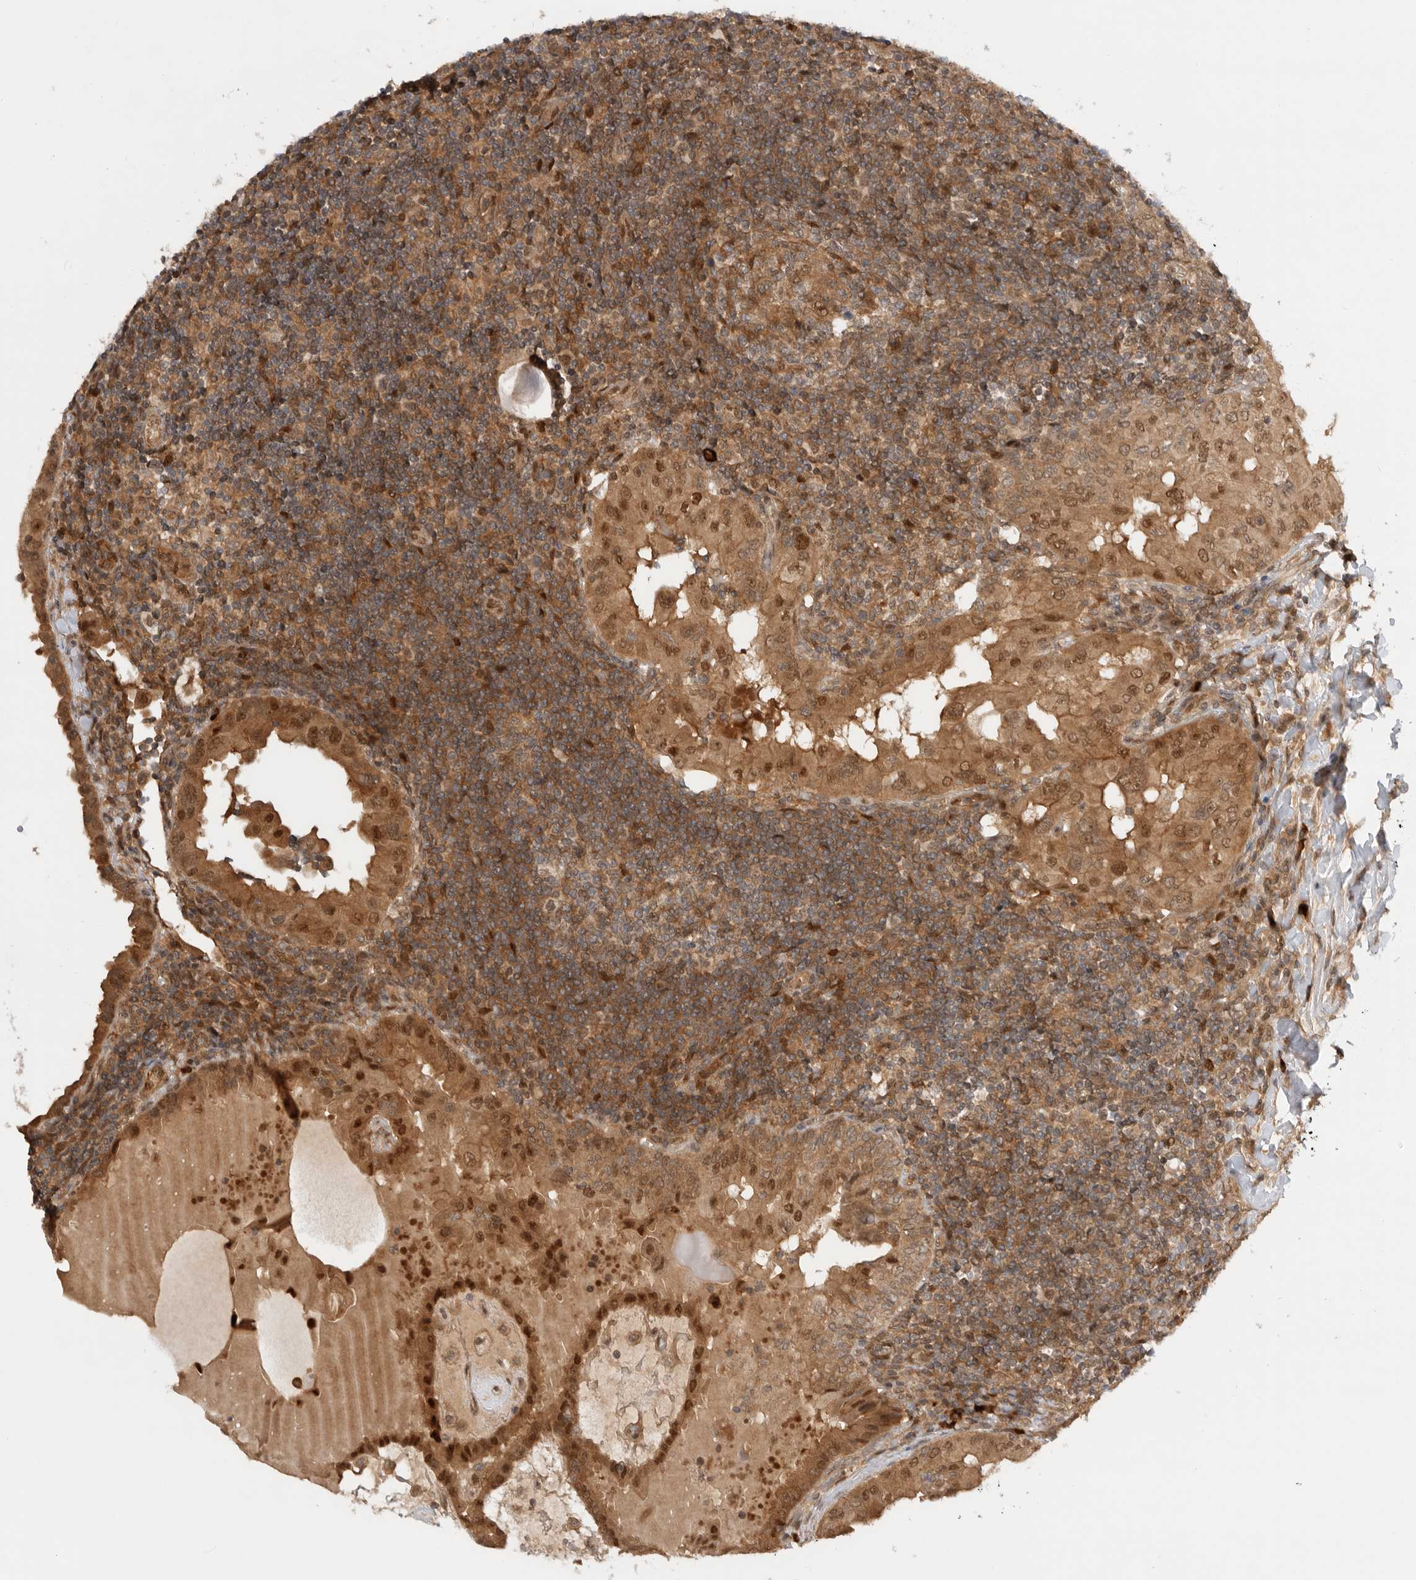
{"staining": {"intensity": "moderate", "quantity": ">75%", "location": "cytoplasmic/membranous,nuclear"}, "tissue": "thyroid cancer", "cell_type": "Tumor cells", "image_type": "cancer", "snomed": [{"axis": "morphology", "description": "Papillary adenocarcinoma, NOS"}, {"axis": "topography", "description": "Thyroid gland"}], "caption": "Immunohistochemistry histopathology image of thyroid cancer (papillary adenocarcinoma) stained for a protein (brown), which displays medium levels of moderate cytoplasmic/membranous and nuclear expression in approximately >75% of tumor cells.", "gene": "DCAF8", "patient": {"sex": "male", "age": 33}}